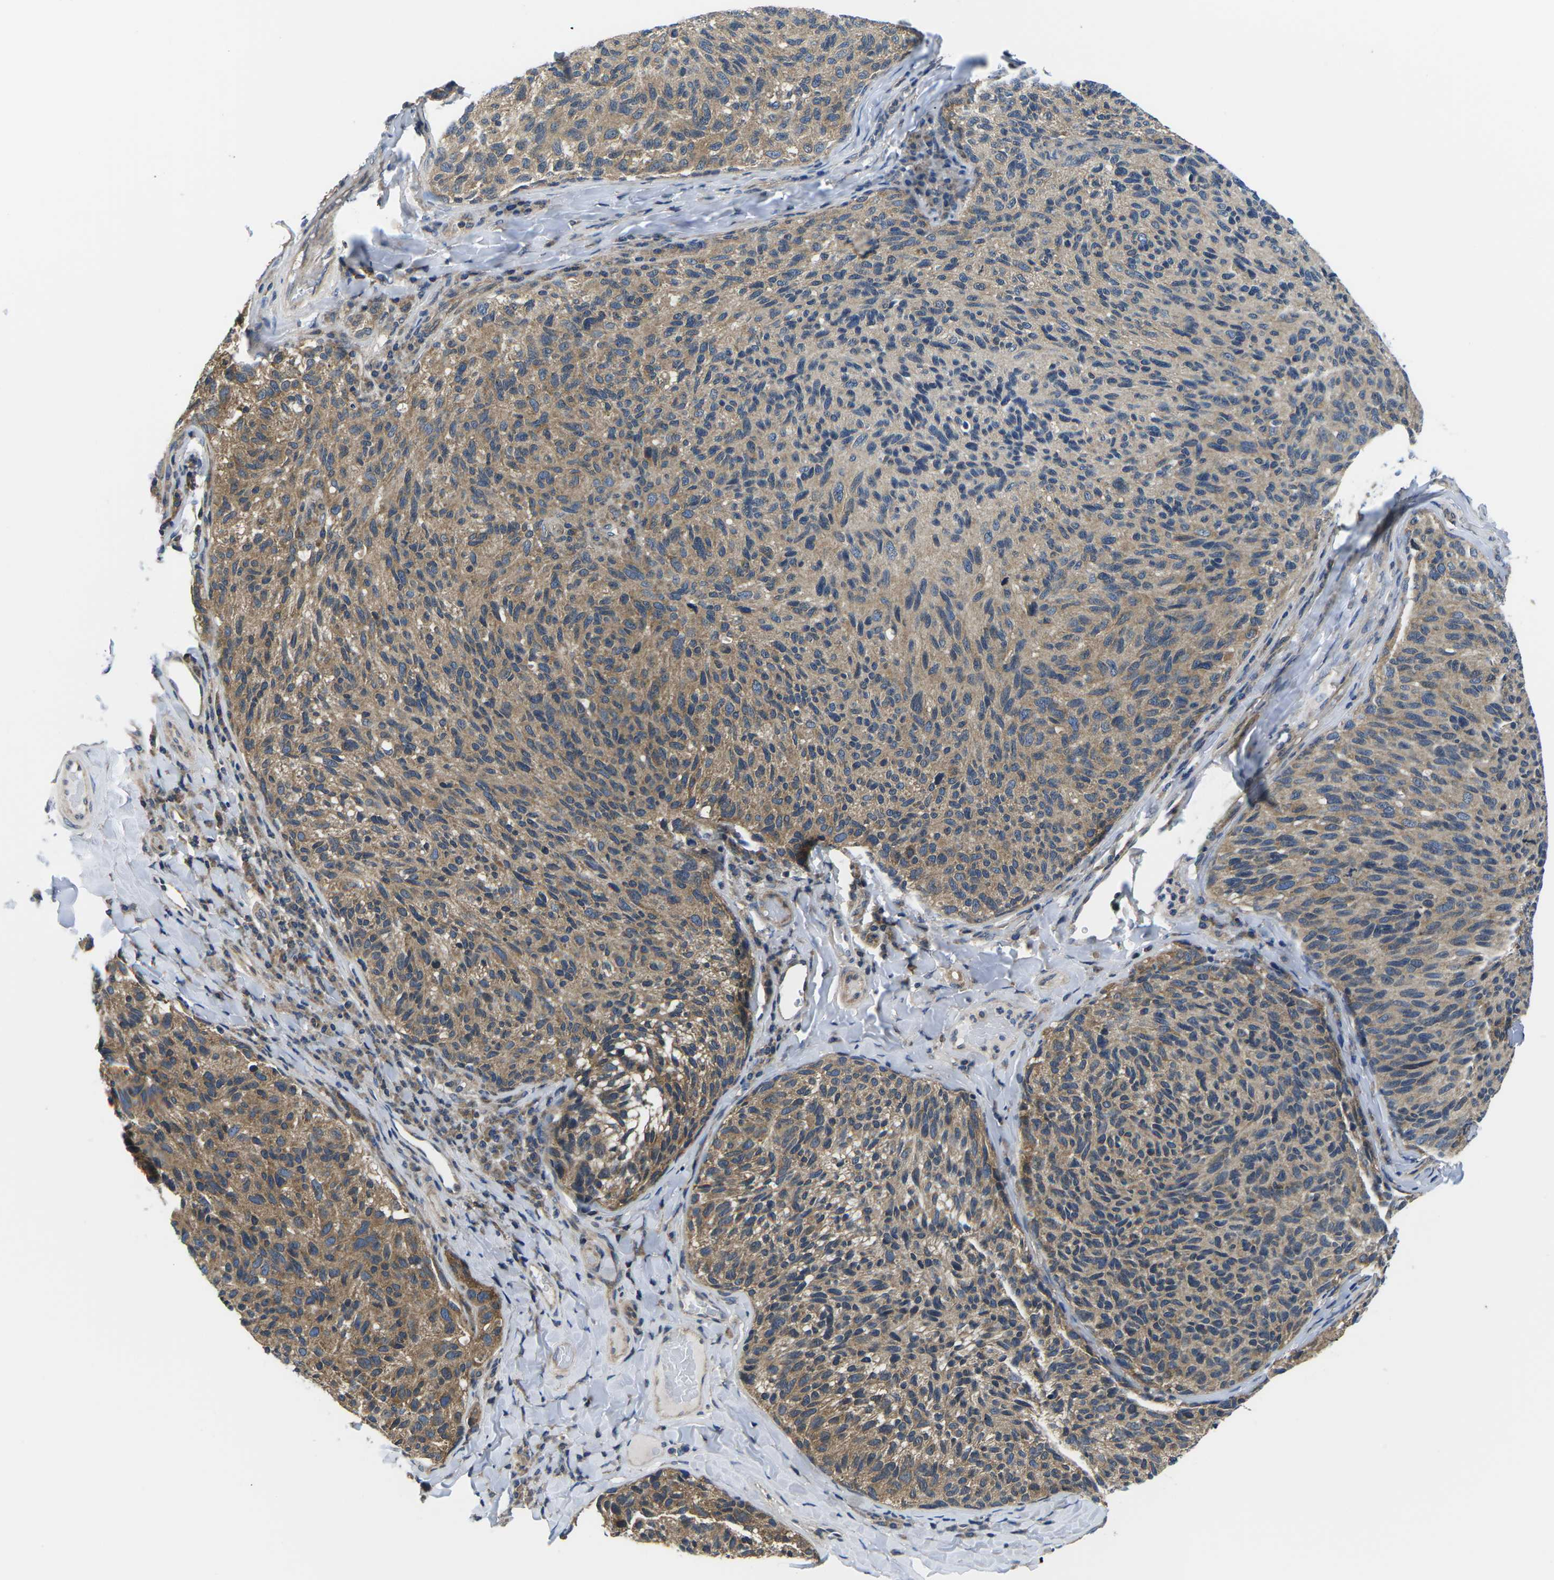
{"staining": {"intensity": "moderate", "quantity": ">75%", "location": "cytoplasmic/membranous"}, "tissue": "melanoma", "cell_type": "Tumor cells", "image_type": "cancer", "snomed": [{"axis": "morphology", "description": "Malignant melanoma, NOS"}, {"axis": "topography", "description": "Skin"}], "caption": "Approximately >75% of tumor cells in malignant melanoma reveal moderate cytoplasmic/membranous protein positivity as visualized by brown immunohistochemical staining.", "gene": "GSK3B", "patient": {"sex": "female", "age": 73}}